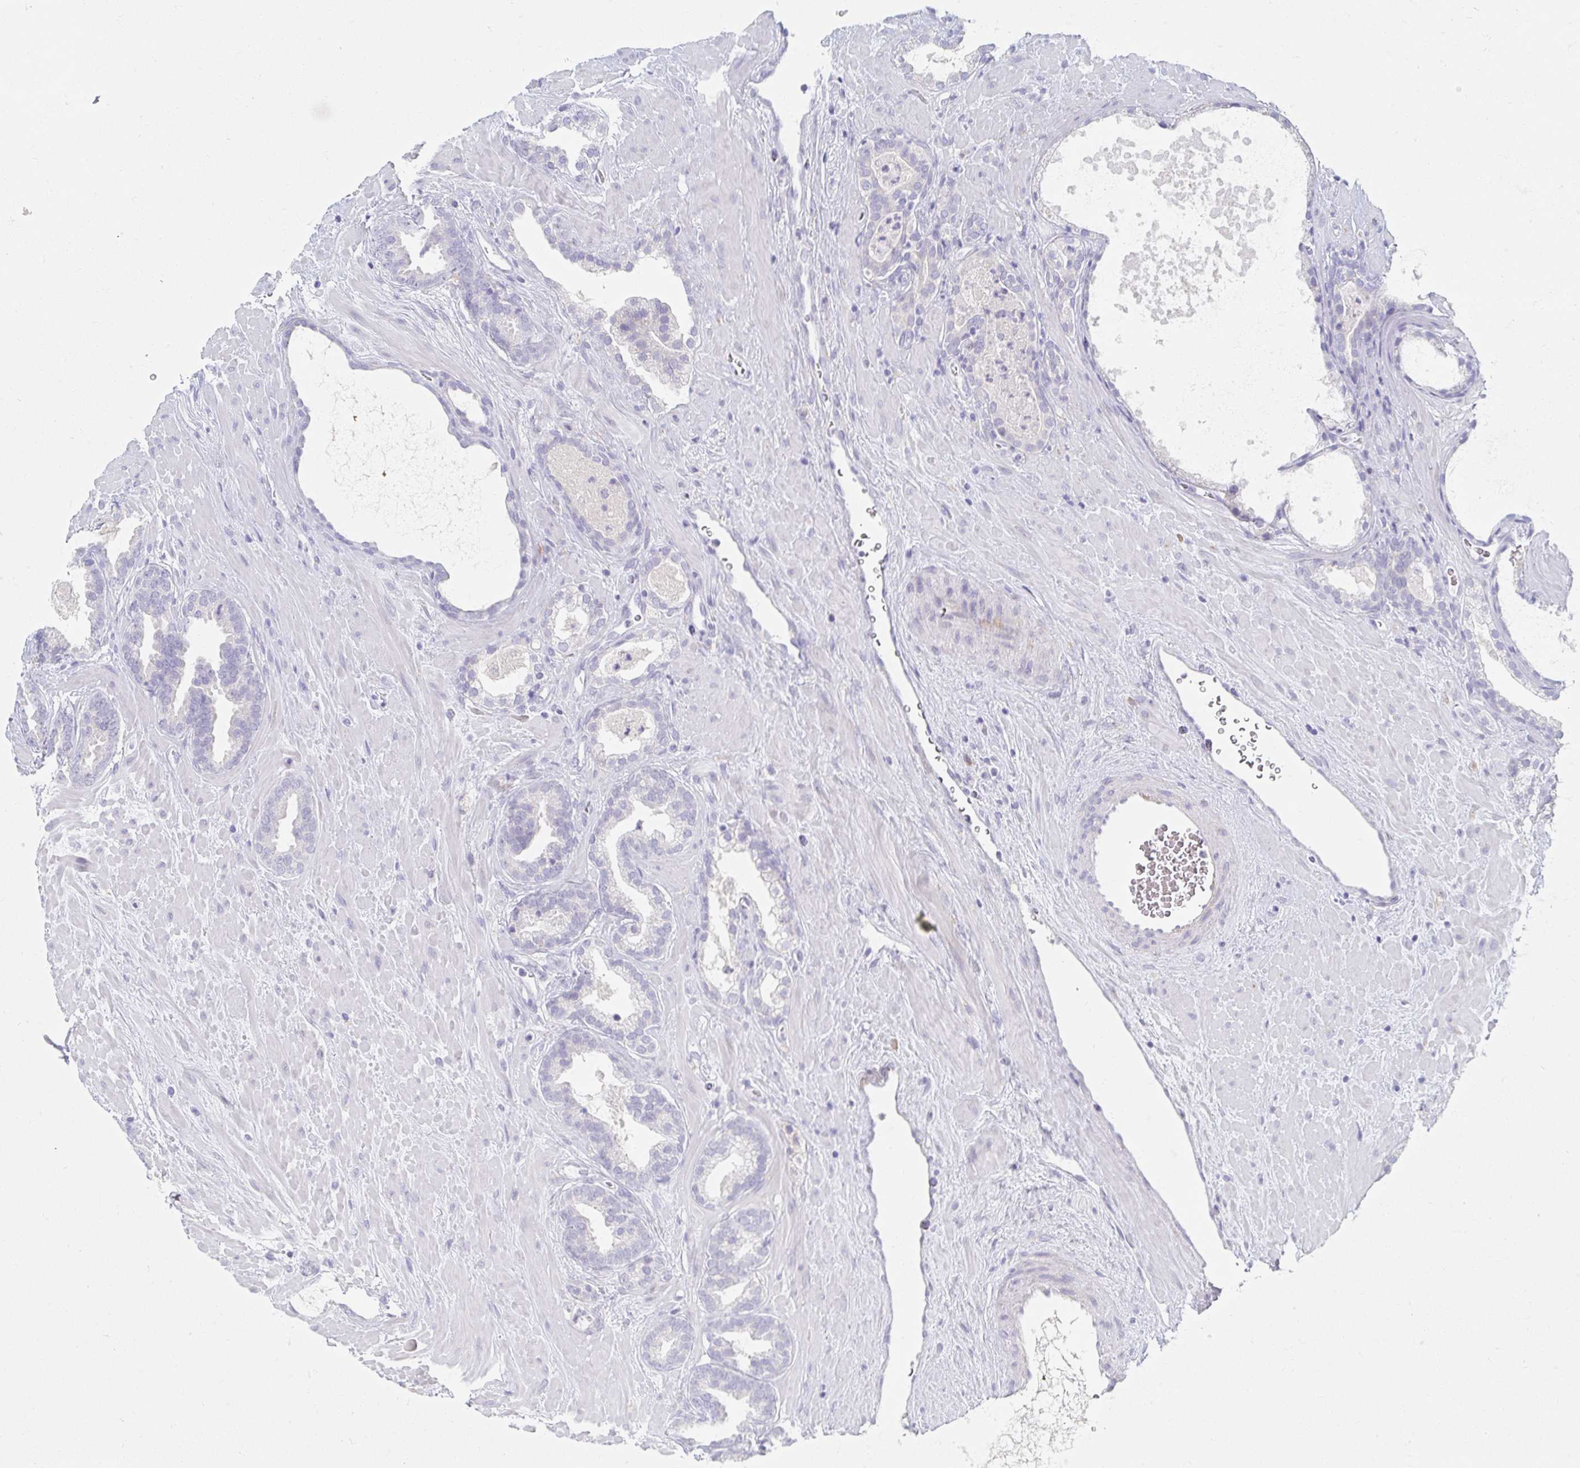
{"staining": {"intensity": "negative", "quantity": "none", "location": "none"}, "tissue": "prostate cancer", "cell_type": "Tumor cells", "image_type": "cancer", "snomed": [{"axis": "morphology", "description": "Adenocarcinoma, Low grade"}, {"axis": "topography", "description": "Prostate"}], "caption": "Immunohistochemical staining of prostate adenocarcinoma (low-grade) reveals no significant expression in tumor cells. The staining is performed using DAB brown chromogen with nuclei counter-stained in using hematoxylin.", "gene": "MYLK2", "patient": {"sex": "male", "age": 62}}